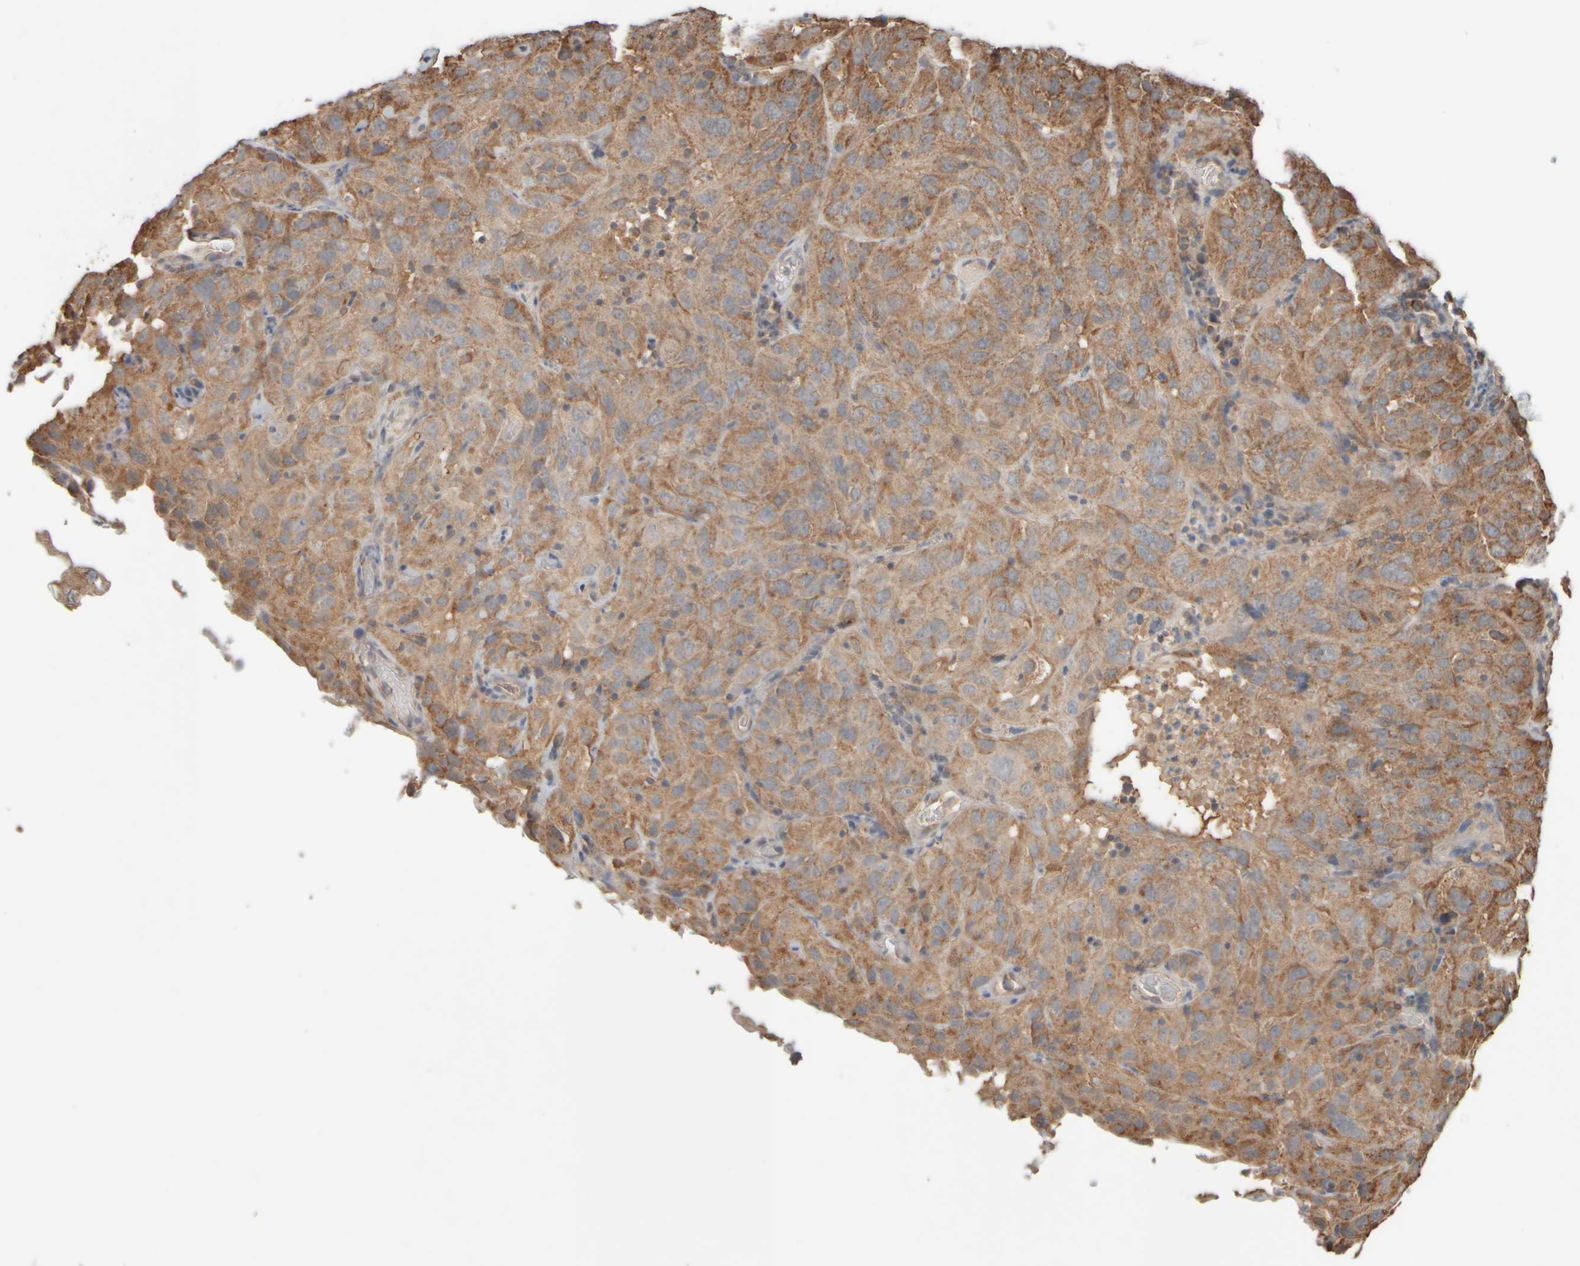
{"staining": {"intensity": "moderate", "quantity": ">75%", "location": "cytoplasmic/membranous"}, "tissue": "cervical cancer", "cell_type": "Tumor cells", "image_type": "cancer", "snomed": [{"axis": "morphology", "description": "Squamous cell carcinoma, NOS"}, {"axis": "topography", "description": "Cervix"}], "caption": "The immunohistochemical stain shows moderate cytoplasmic/membranous staining in tumor cells of cervical cancer tissue. (DAB IHC with brightfield microscopy, high magnification).", "gene": "EIF2B3", "patient": {"sex": "female", "age": 32}}